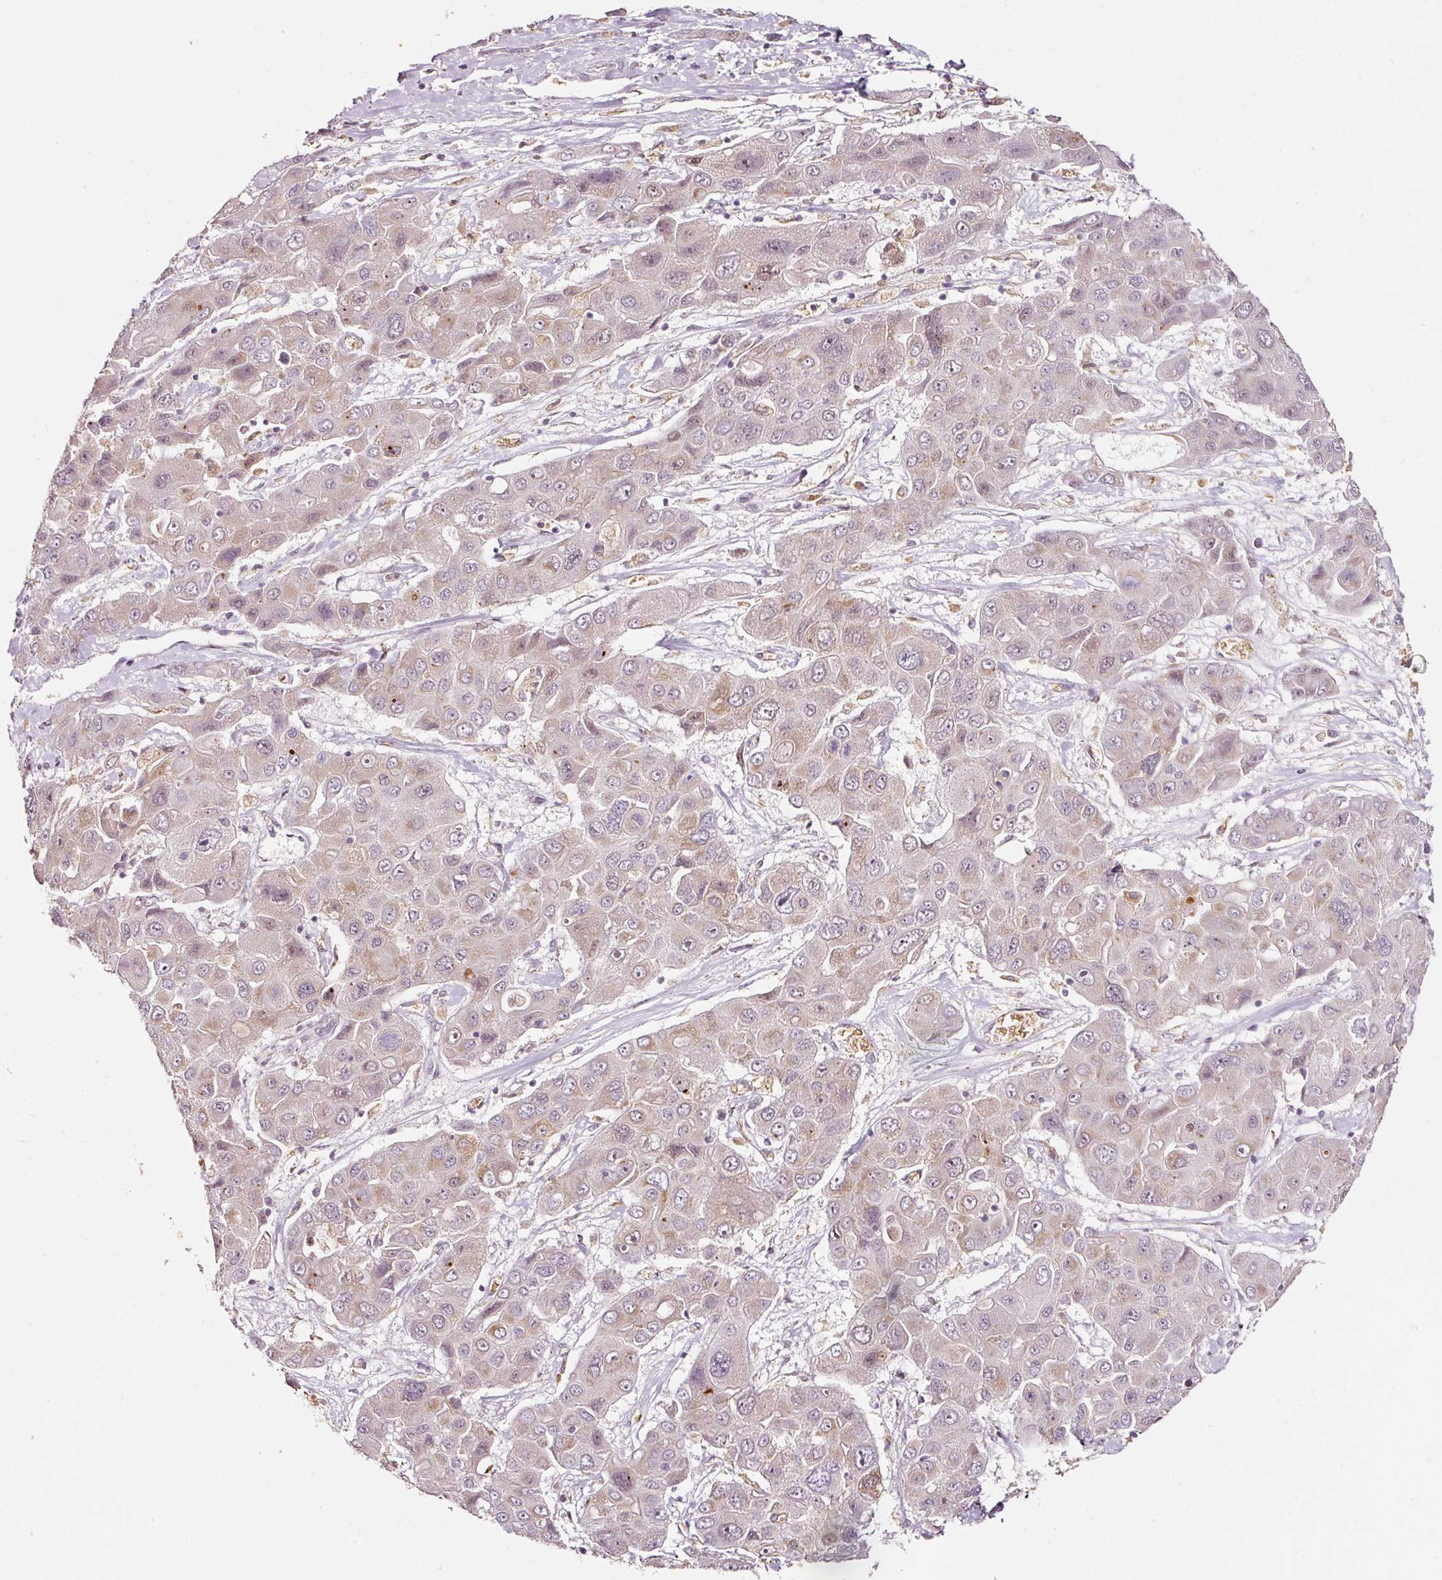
{"staining": {"intensity": "weak", "quantity": "25%-75%", "location": "cytoplasmic/membranous"}, "tissue": "liver cancer", "cell_type": "Tumor cells", "image_type": "cancer", "snomed": [{"axis": "morphology", "description": "Cholangiocarcinoma"}, {"axis": "topography", "description": "Liver"}], "caption": "Immunohistochemistry micrograph of liver cholangiocarcinoma stained for a protein (brown), which displays low levels of weak cytoplasmic/membranous staining in about 25%-75% of tumor cells.", "gene": "ZNF460", "patient": {"sex": "male", "age": 67}}